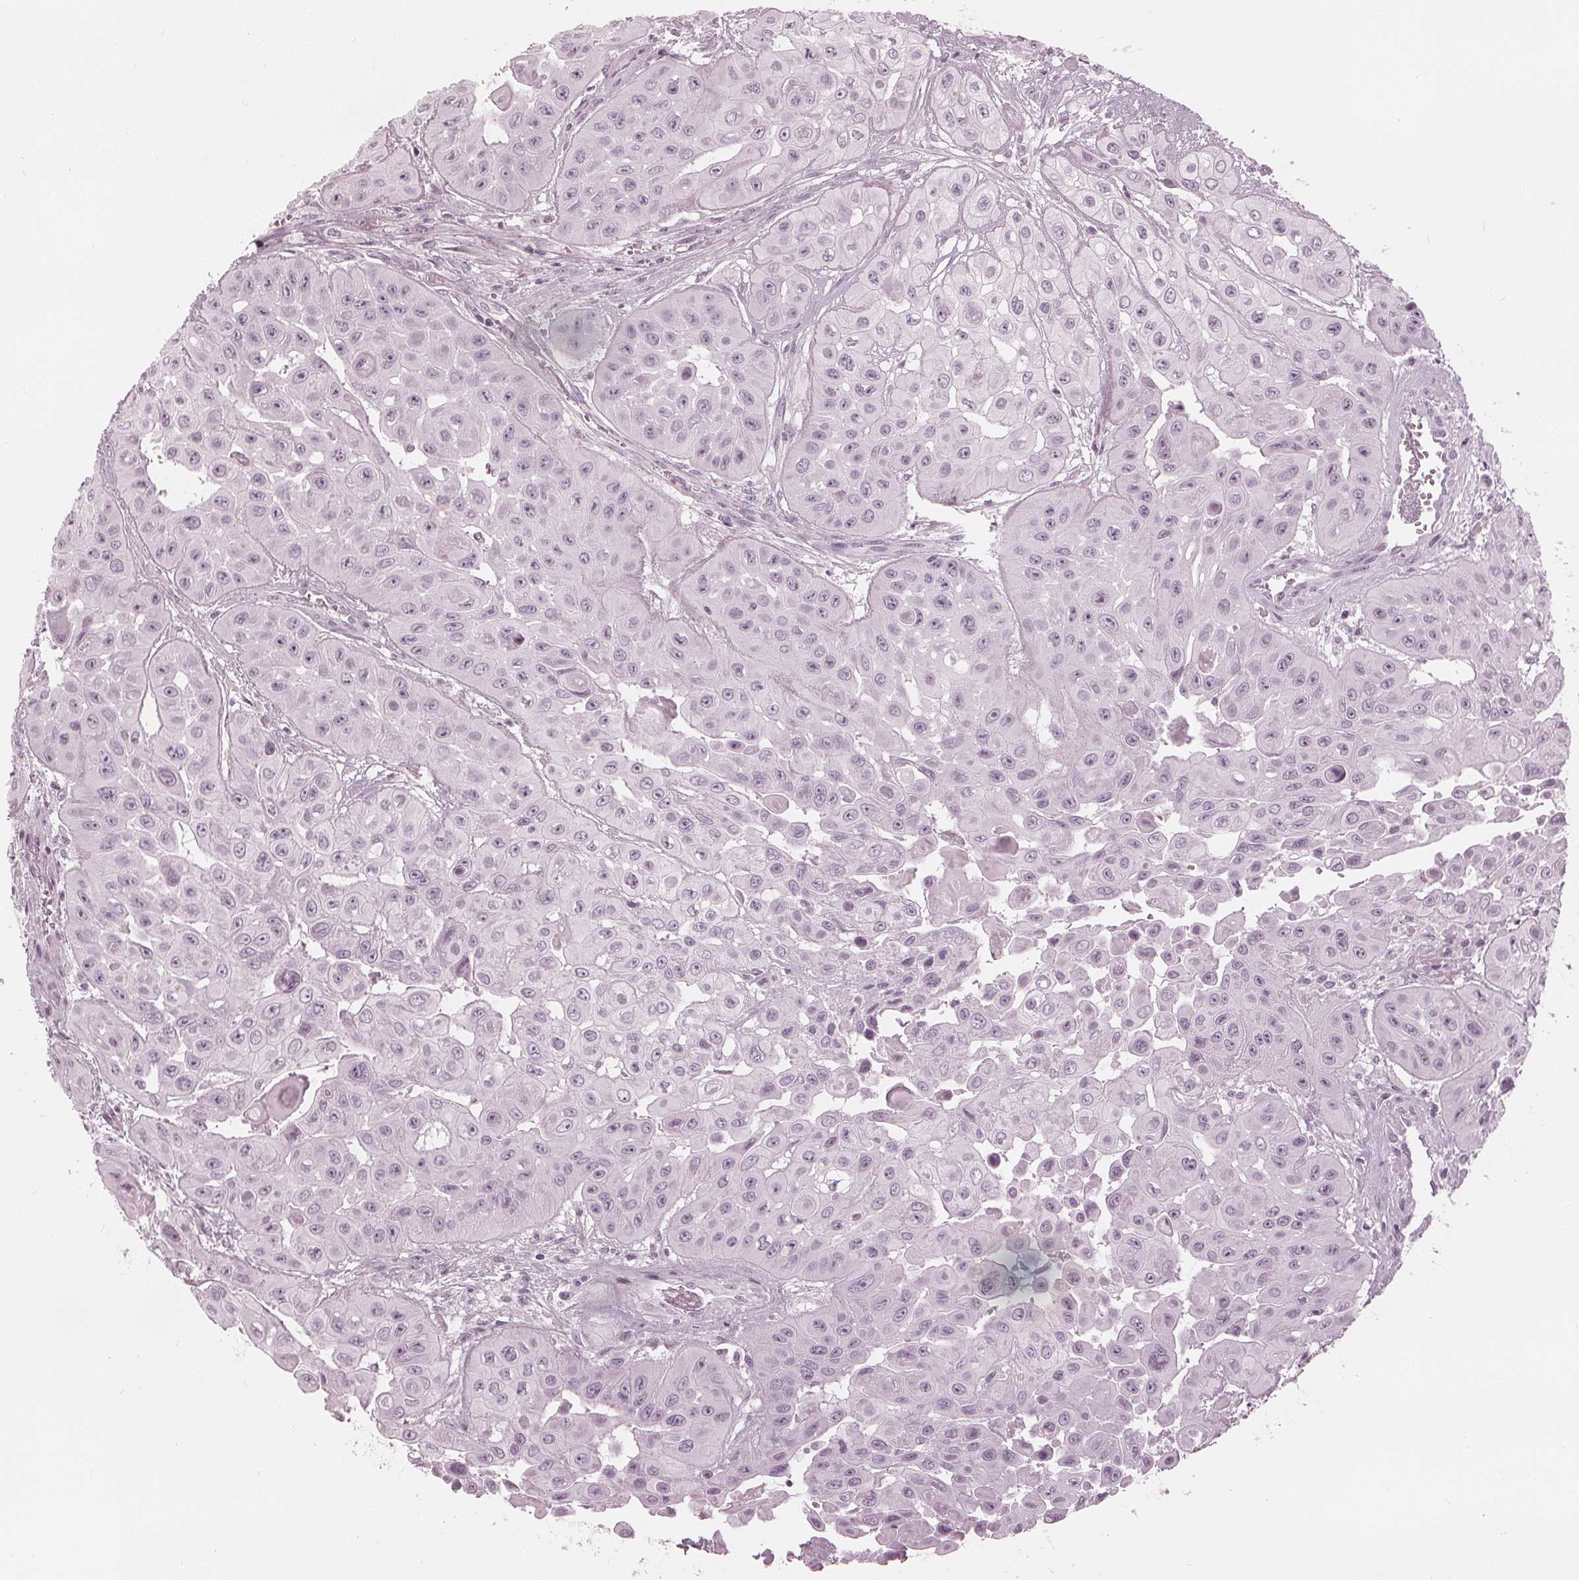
{"staining": {"intensity": "negative", "quantity": "none", "location": "none"}, "tissue": "head and neck cancer", "cell_type": "Tumor cells", "image_type": "cancer", "snomed": [{"axis": "morphology", "description": "Adenocarcinoma, NOS"}, {"axis": "topography", "description": "Head-Neck"}], "caption": "Human adenocarcinoma (head and neck) stained for a protein using immunohistochemistry (IHC) displays no positivity in tumor cells.", "gene": "PAEP", "patient": {"sex": "male", "age": 73}}